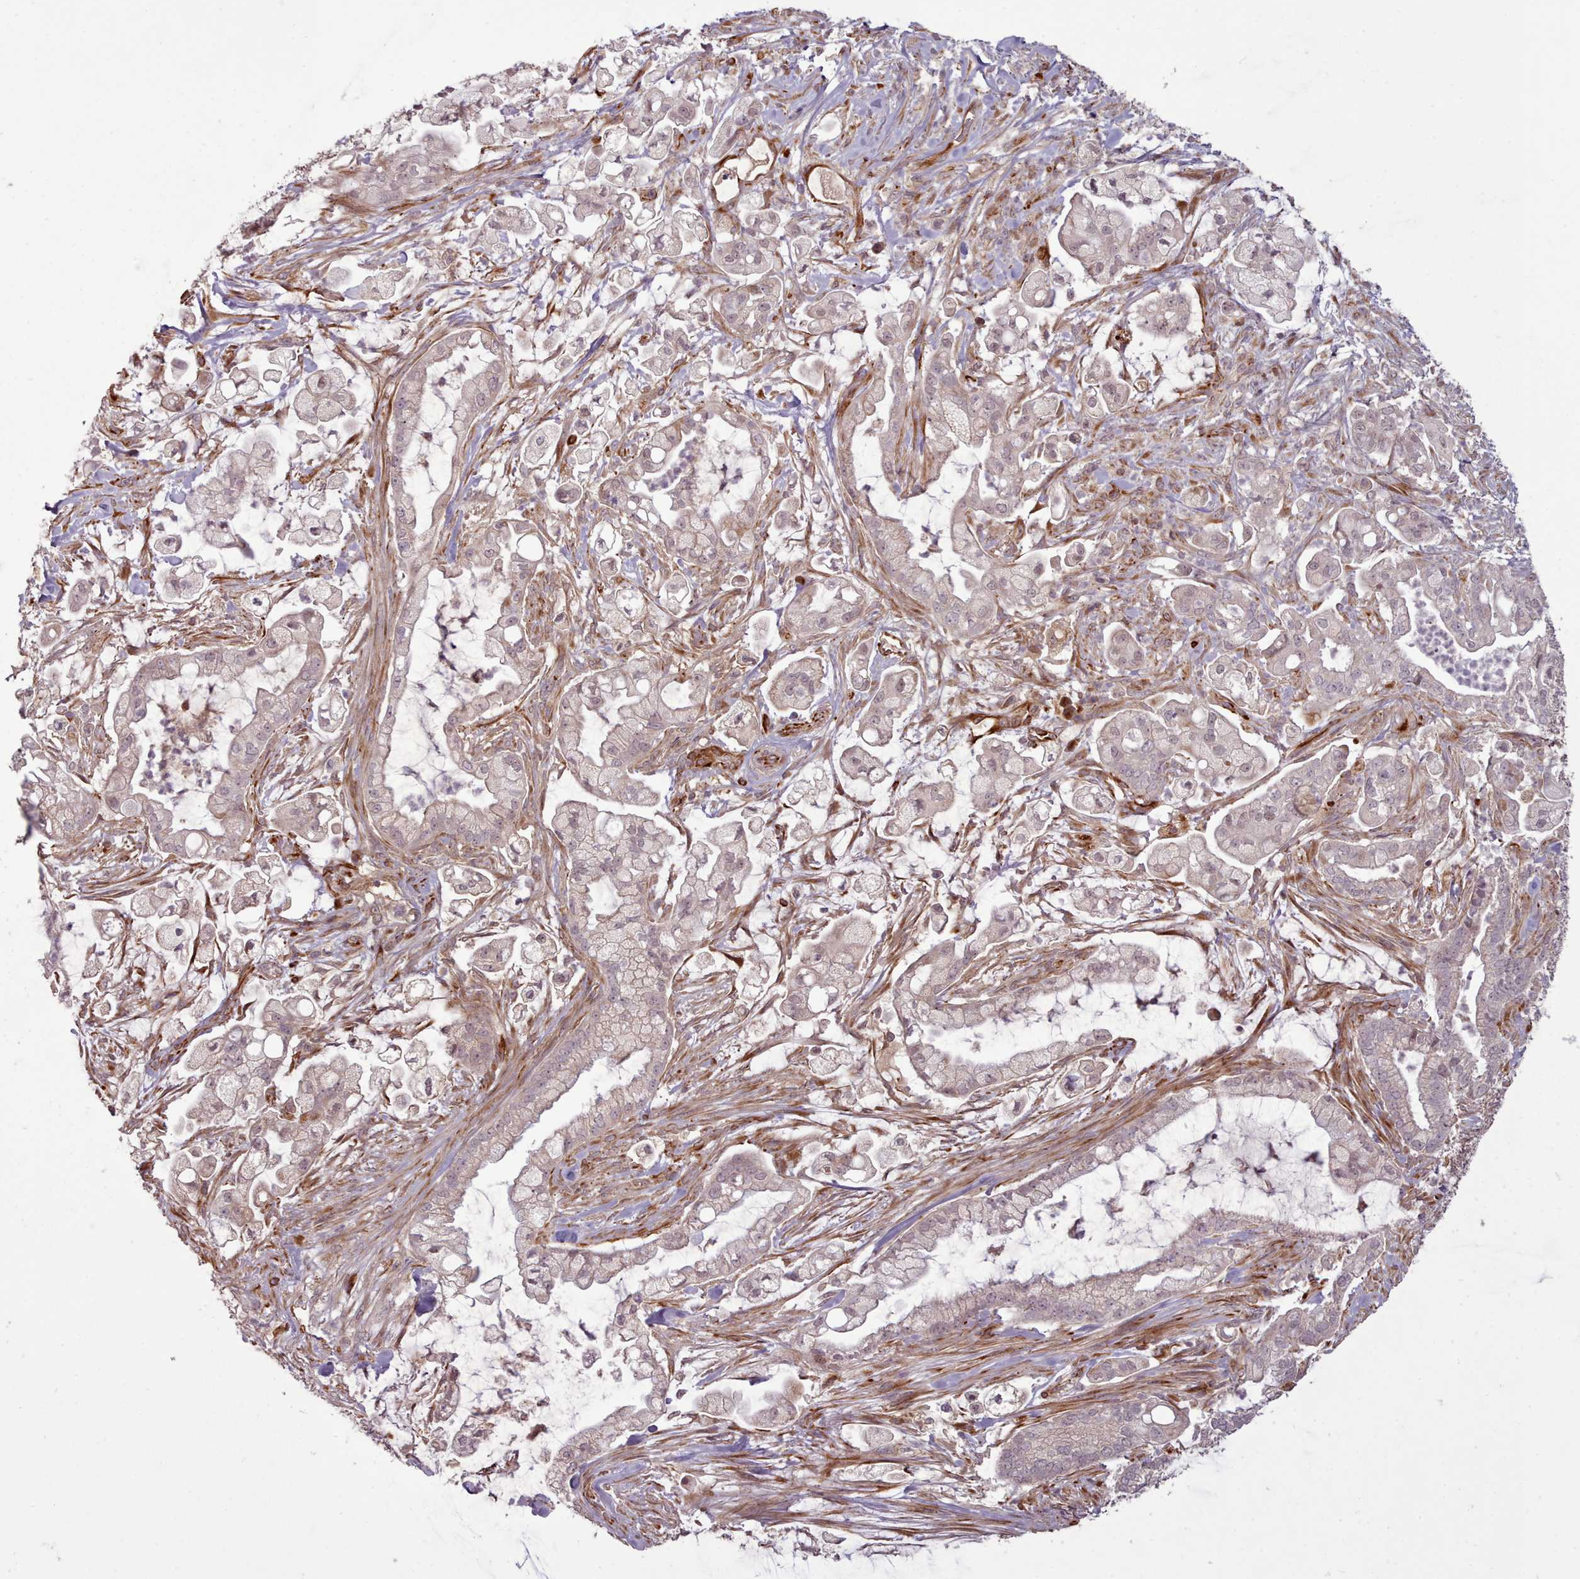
{"staining": {"intensity": "weak", "quantity": "25%-75%", "location": "nuclear"}, "tissue": "pancreatic cancer", "cell_type": "Tumor cells", "image_type": "cancer", "snomed": [{"axis": "morphology", "description": "Adenocarcinoma, NOS"}, {"axis": "topography", "description": "Pancreas"}], "caption": "Pancreatic adenocarcinoma tissue shows weak nuclear staining in approximately 25%-75% of tumor cells", "gene": "GBGT1", "patient": {"sex": "female", "age": 69}}